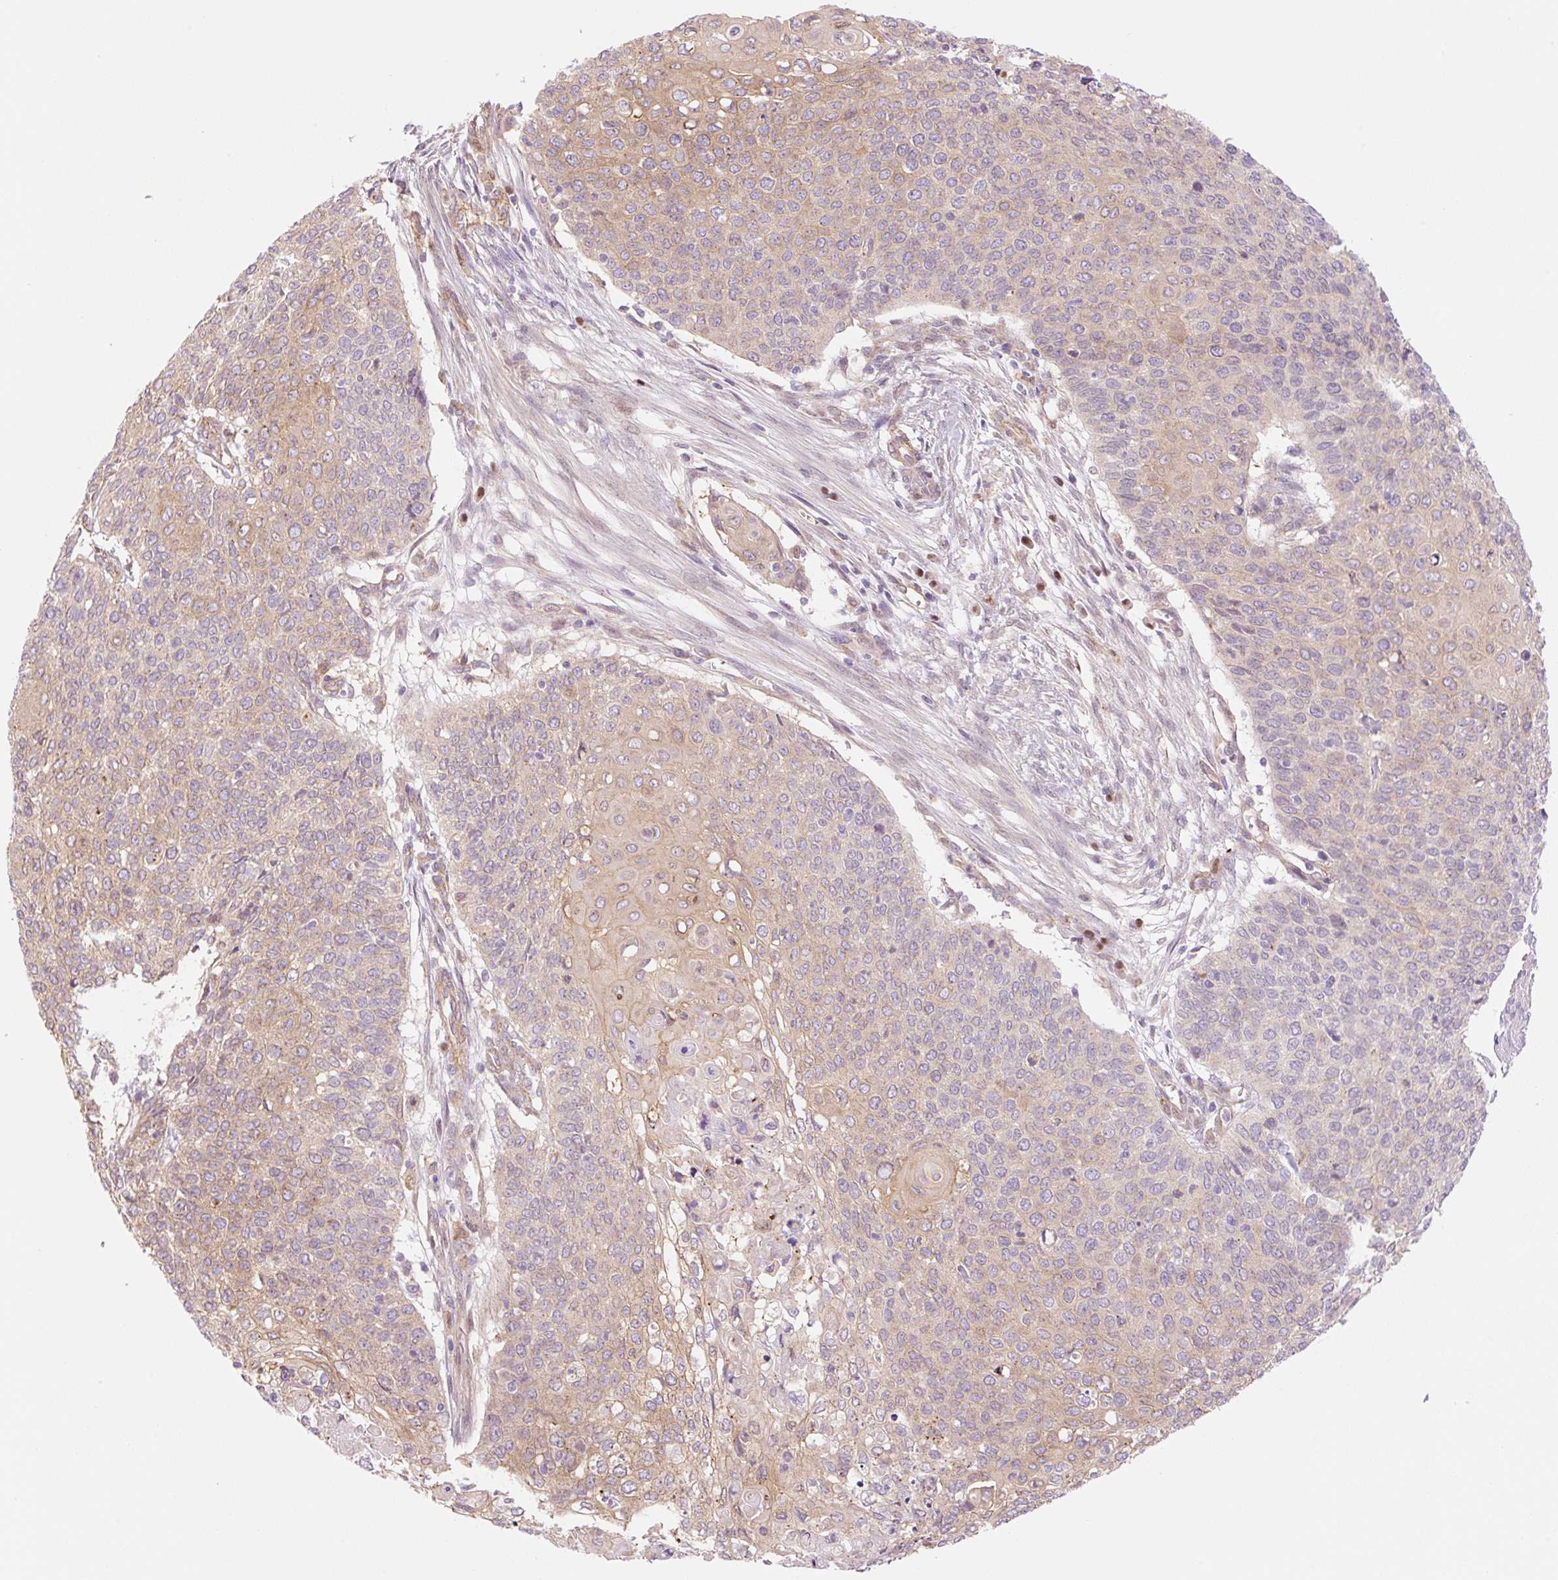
{"staining": {"intensity": "moderate", "quantity": "<25%", "location": "cytoplasmic/membranous"}, "tissue": "cervical cancer", "cell_type": "Tumor cells", "image_type": "cancer", "snomed": [{"axis": "morphology", "description": "Squamous cell carcinoma, NOS"}, {"axis": "topography", "description": "Cervix"}], "caption": "Squamous cell carcinoma (cervical) stained for a protein shows moderate cytoplasmic/membranous positivity in tumor cells.", "gene": "NLRP5", "patient": {"sex": "female", "age": 39}}